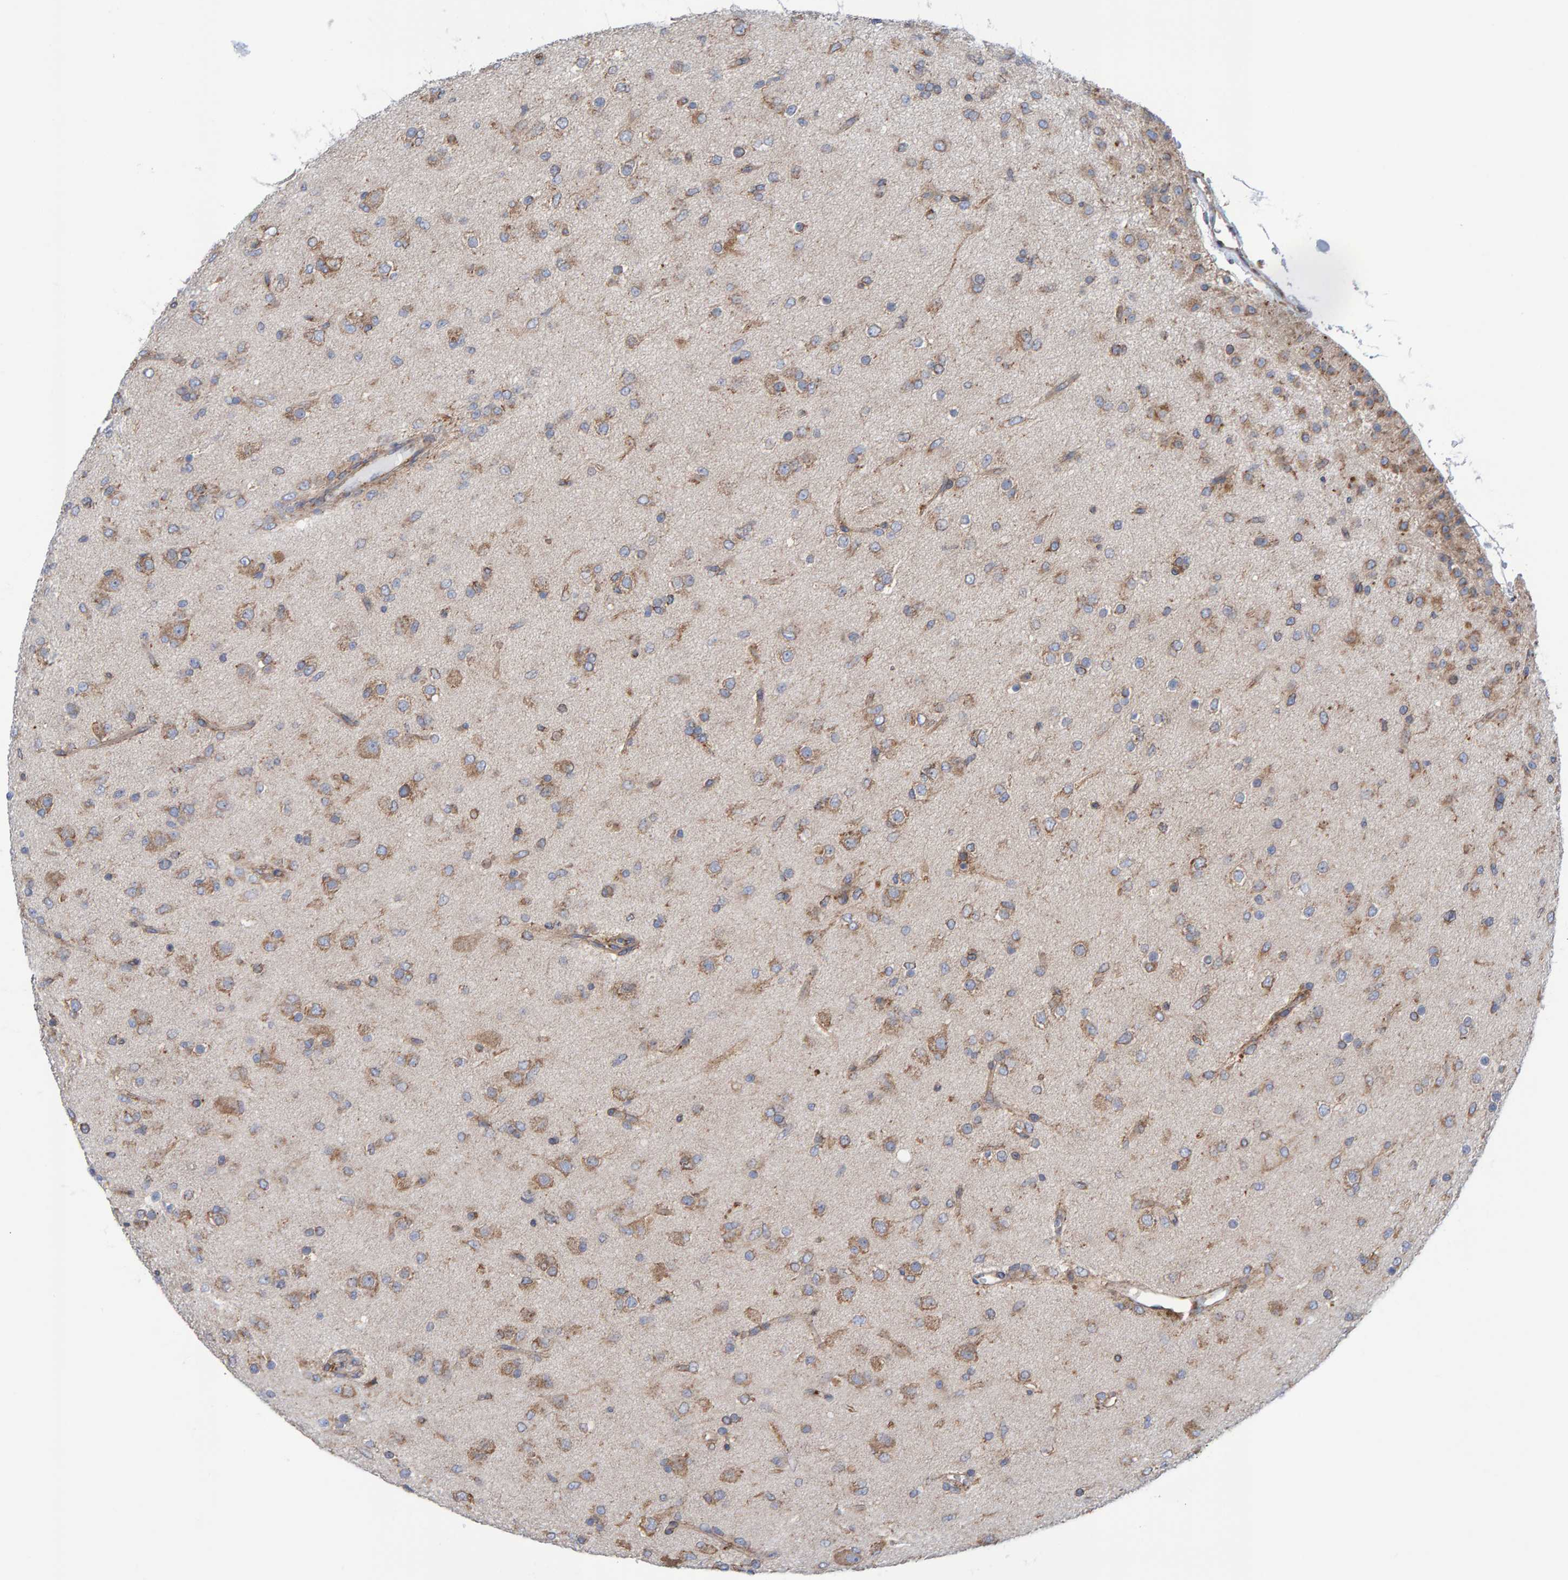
{"staining": {"intensity": "moderate", "quantity": ">75%", "location": "cytoplasmic/membranous"}, "tissue": "glioma", "cell_type": "Tumor cells", "image_type": "cancer", "snomed": [{"axis": "morphology", "description": "Glioma, malignant, Low grade"}, {"axis": "topography", "description": "Brain"}], "caption": "Immunohistochemistry (IHC) (DAB) staining of human malignant low-grade glioma reveals moderate cytoplasmic/membranous protein staining in approximately >75% of tumor cells. The protein is shown in brown color, while the nuclei are stained blue.", "gene": "CDK5RAP3", "patient": {"sex": "male", "age": 65}}